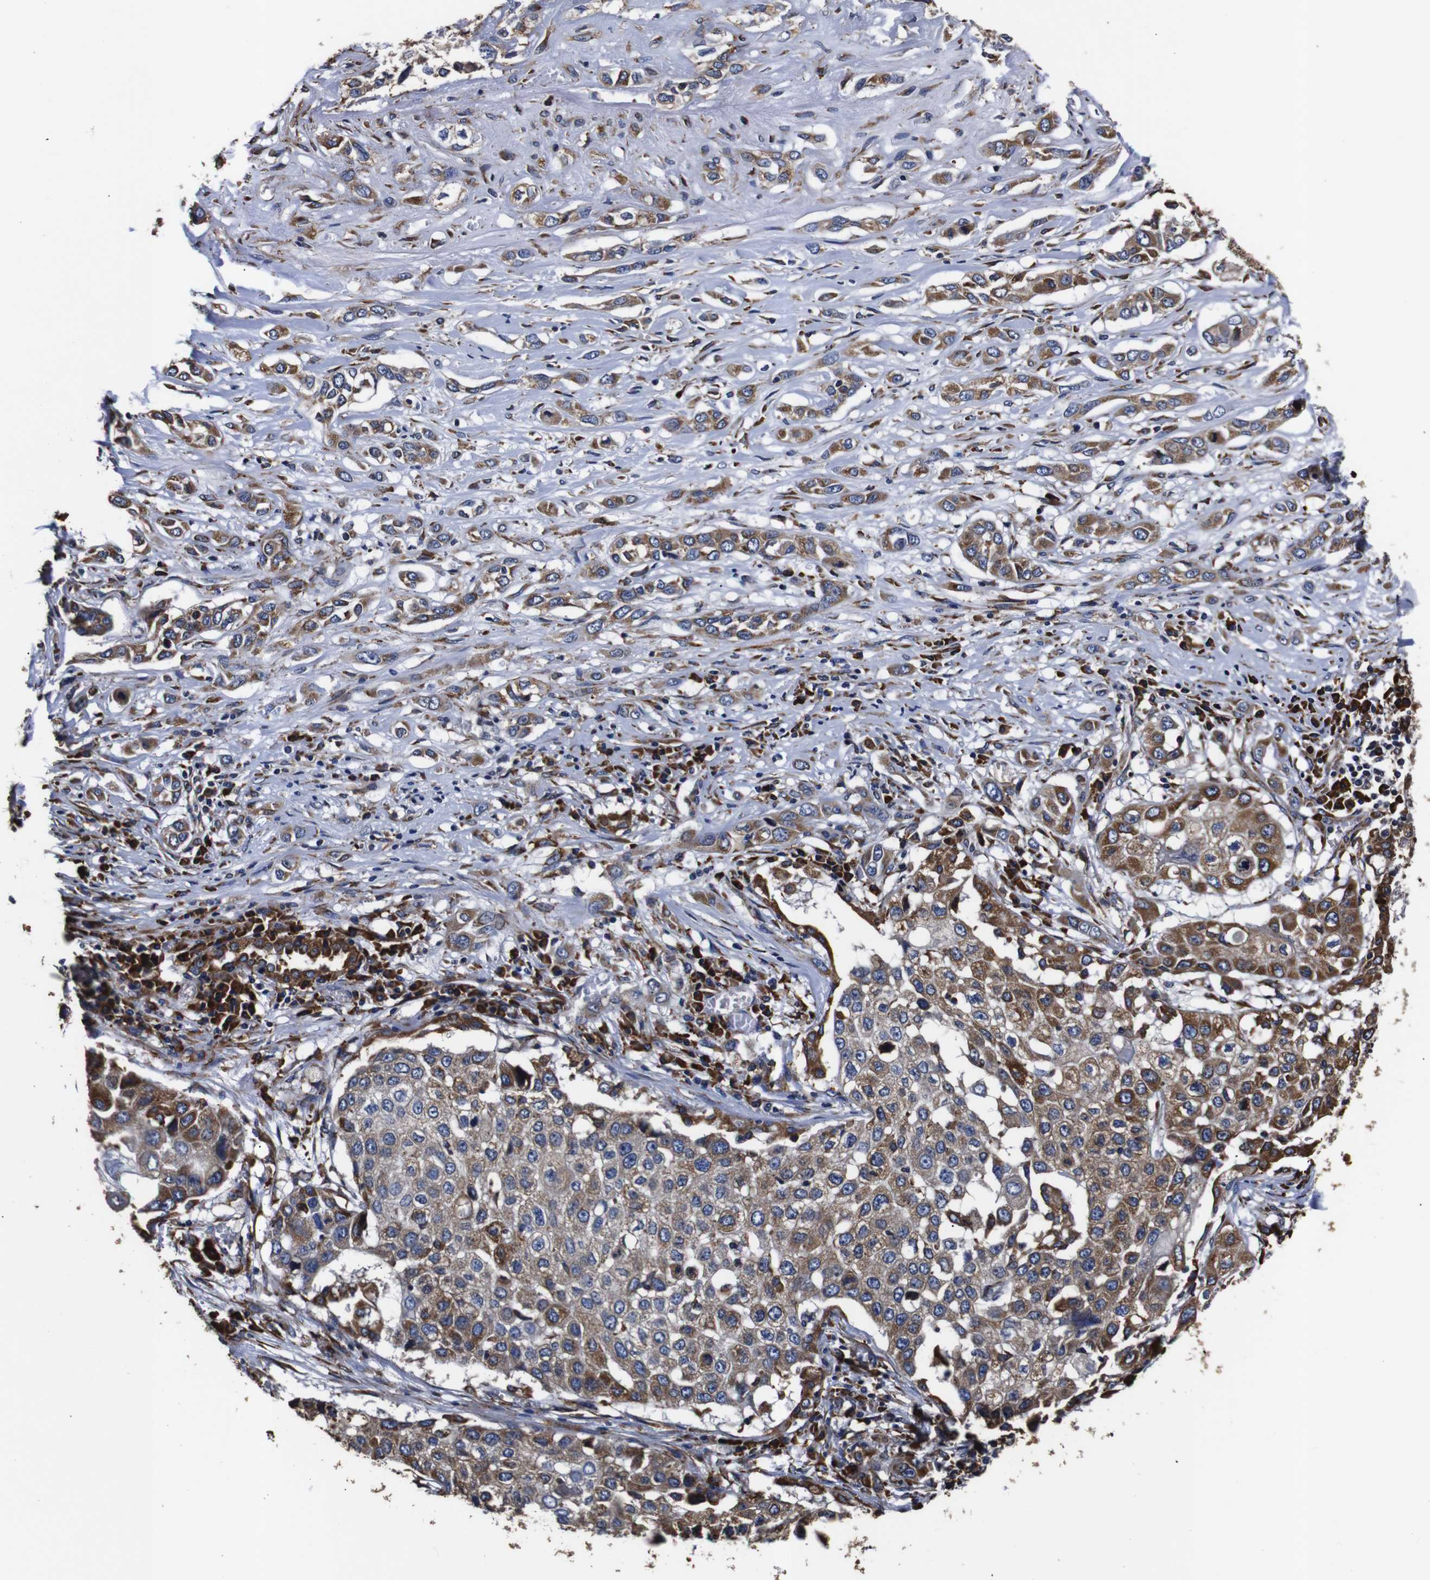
{"staining": {"intensity": "moderate", "quantity": ">75%", "location": "cytoplasmic/membranous"}, "tissue": "lung cancer", "cell_type": "Tumor cells", "image_type": "cancer", "snomed": [{"axis": "morphology", "description": "Squamous cell carcinoma, NOS"}, {"axis": "topography", "description": "Lung"}], "caption": "Immunohistochemical staining of lung cancer (squamous cell carcinoma) shows medium levels of moderate cytoplasmic/membranous staining in about >75% of tumor cells.", "gene": "PPIB", "patient": {"sex": "male", "age": 71}}